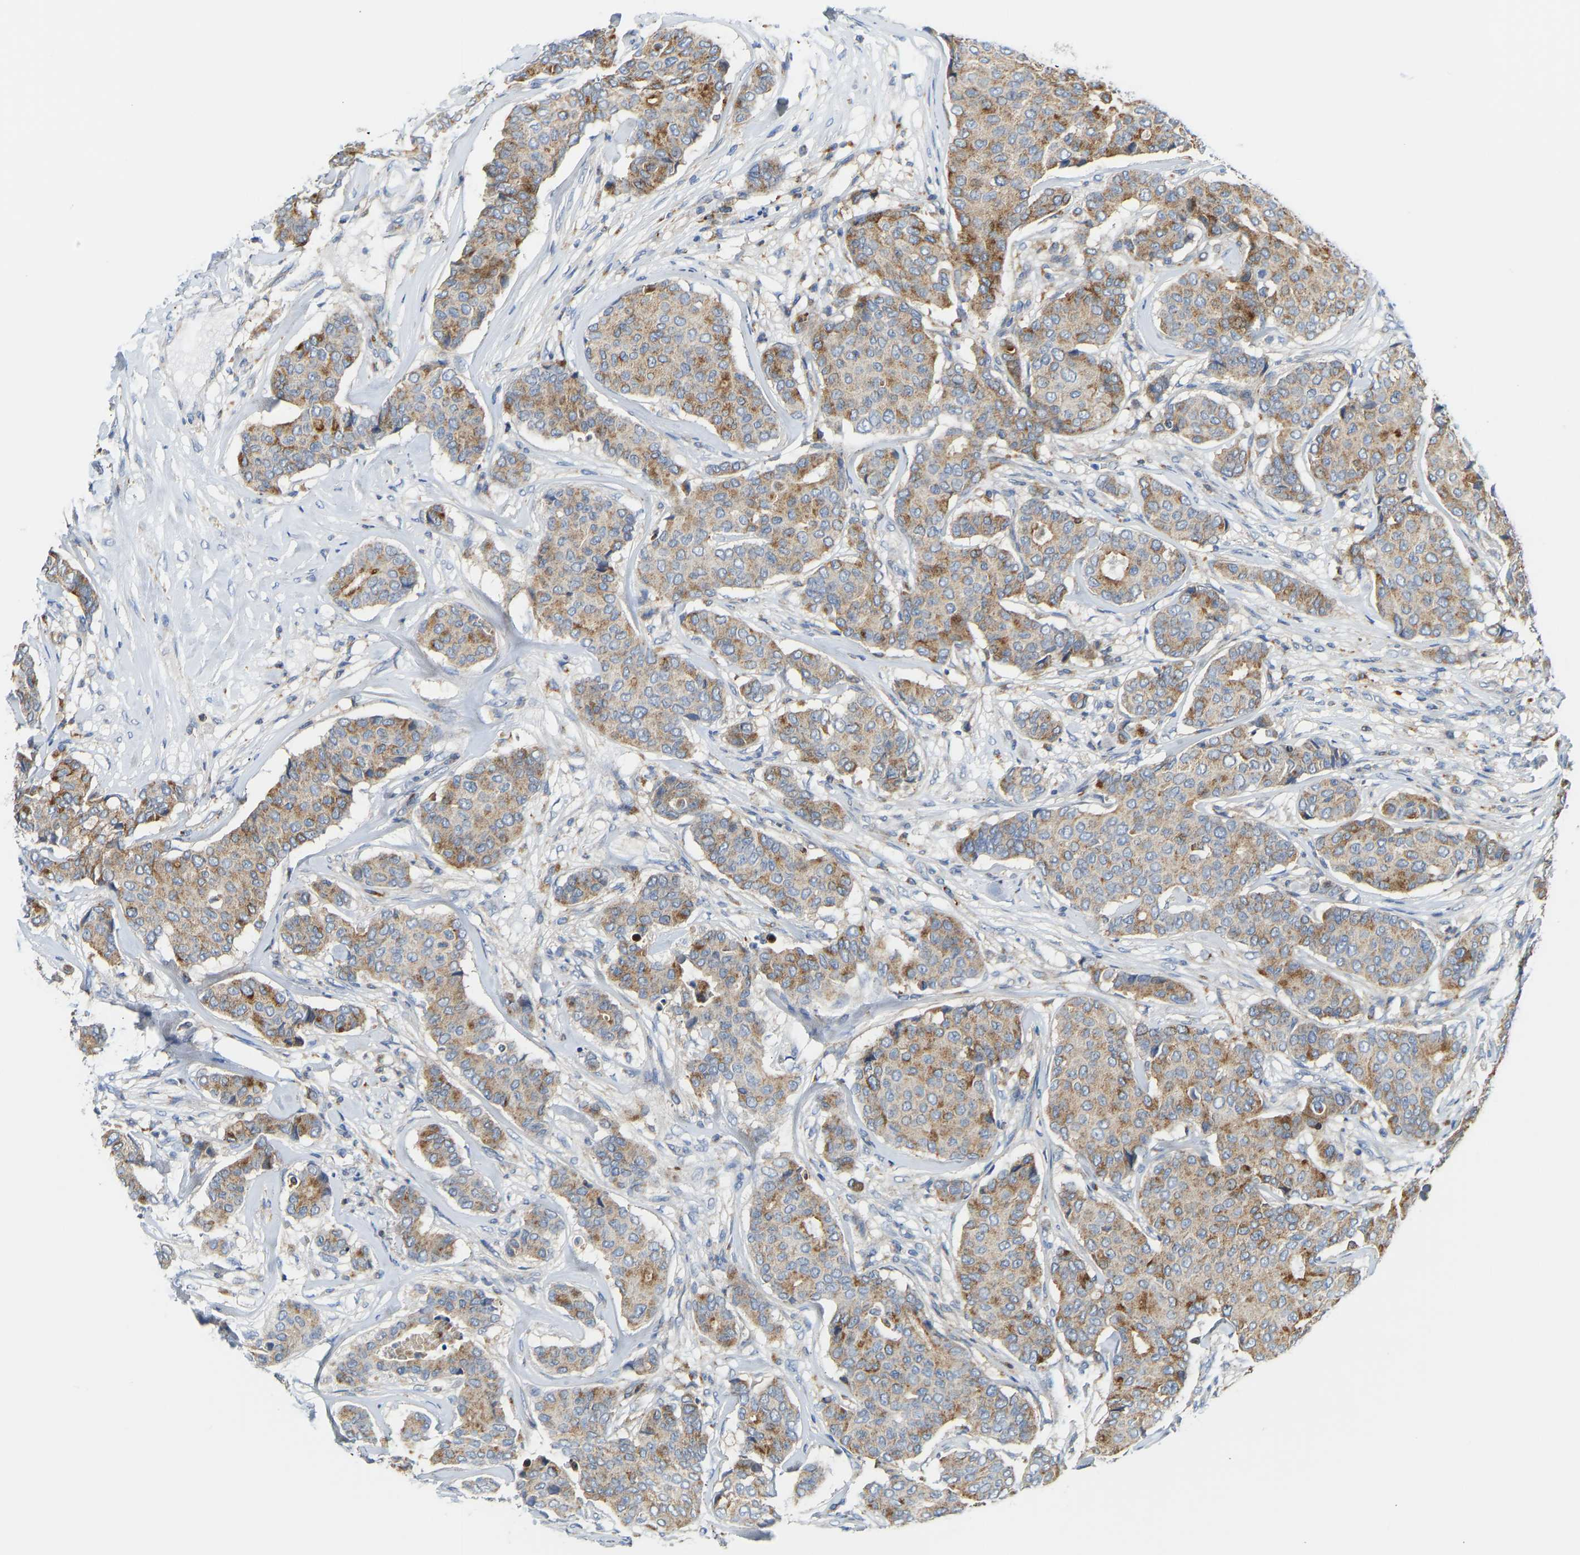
{"staining": {"intensity": "moderate", "quantity": ">75%", "location": "cytoplasmic/membranous"}, "tissue": "breast cancer", "cell_type": "Tumor cells", "image_type": "cancer", "snomed": [{"axis": "morphology", "description": "Duct carcinoma"}, {"axis": "topography", "description": "Breast"}], "caption": "There is medium levels of moderate cytoplasmic/membranous positivity in tumor cells of breast cancer (intraductal carcinoma), as demonstrated by immunohistochemical staining (brown color).", "gene": "ATP6V1E1", "patient": {"sex": "female", "age": 75}}